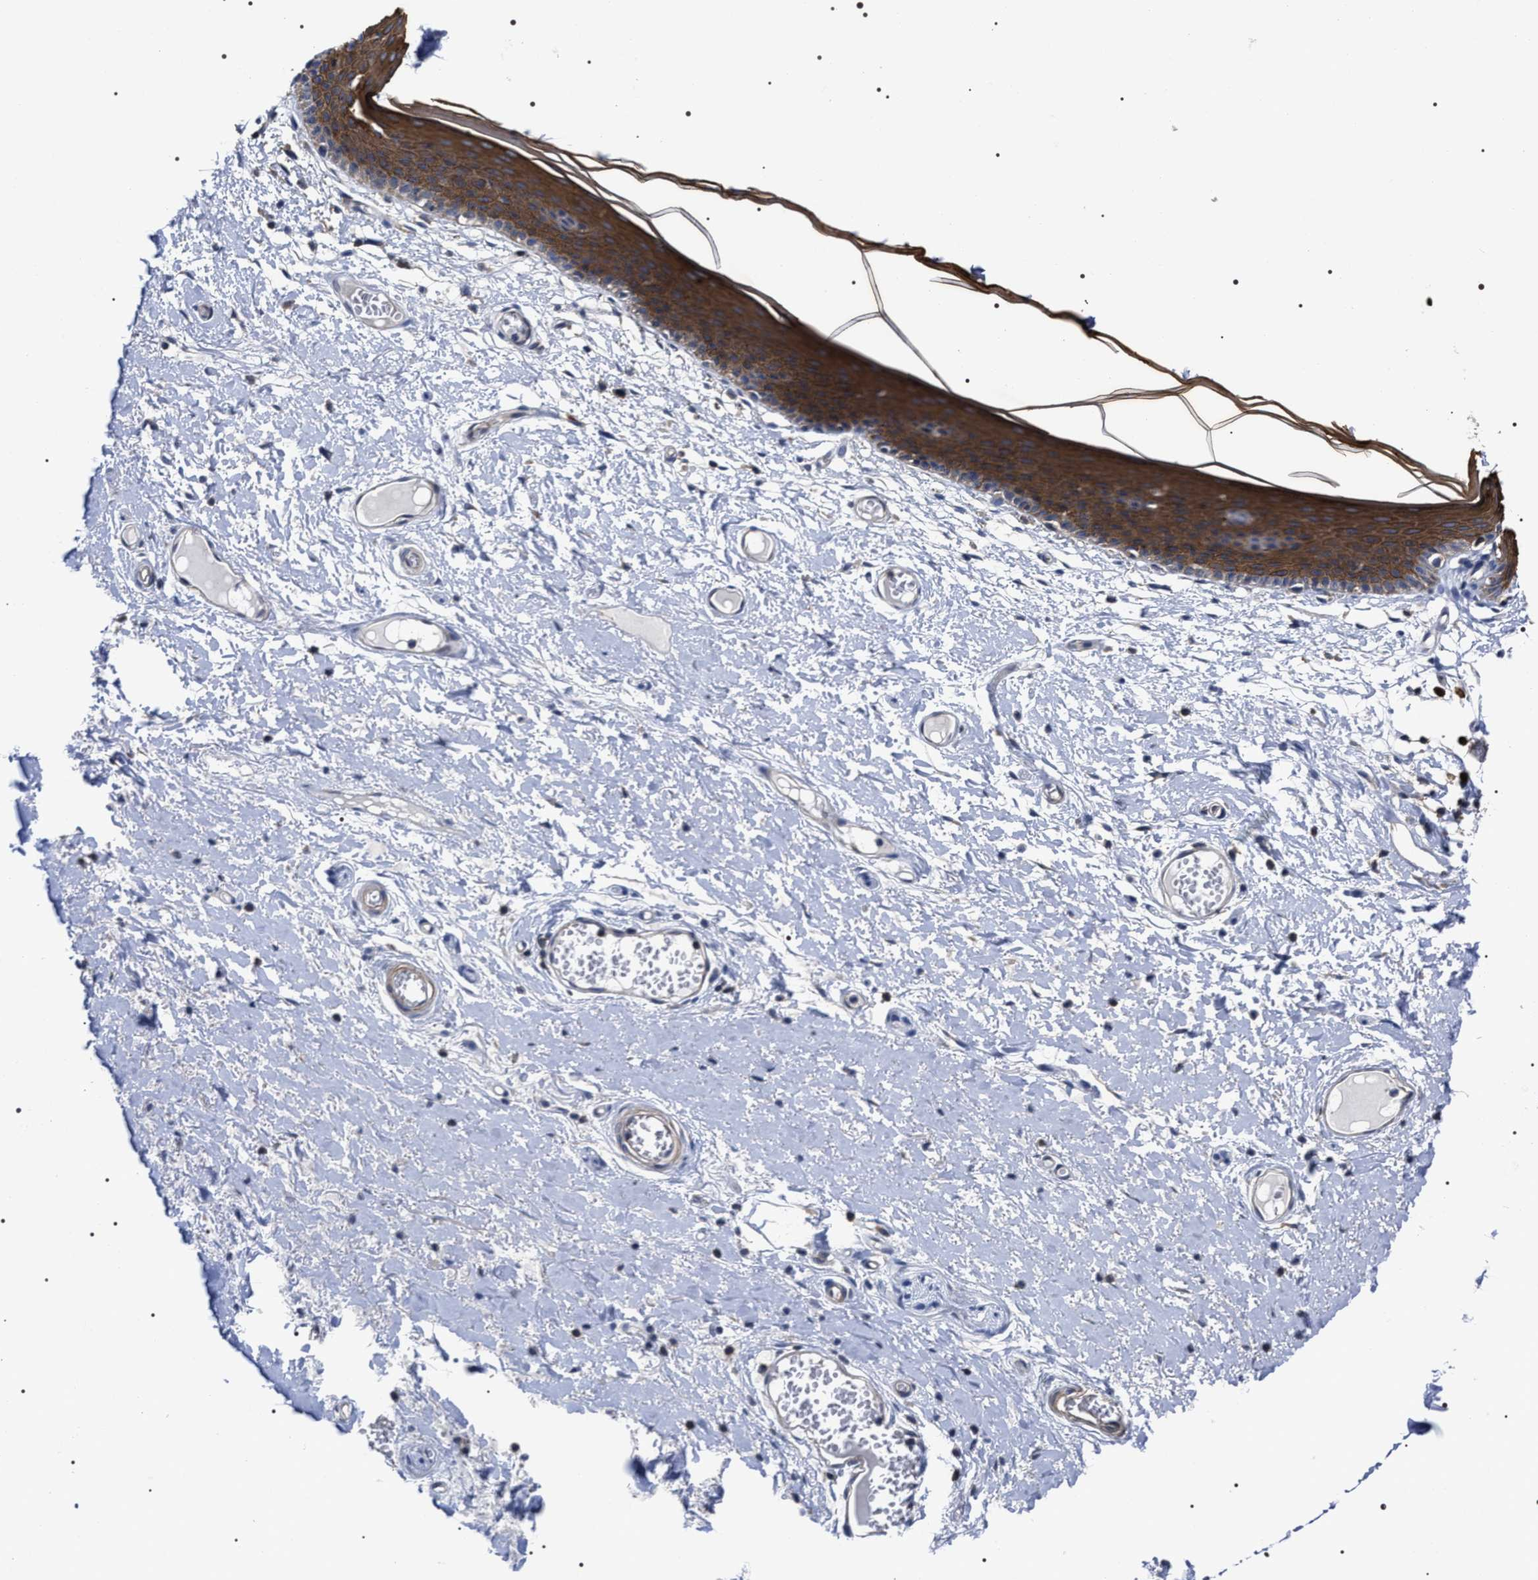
{"staining": {"intensity": "strong", "quantity": ">75%", "location": "cytoplasmic/membranous"}, "tissue": "skin", "cell_type": "Epidermal cells", "image_type": "normal", "snomed": [{"axis": "morphology", "description": "Normal tissue, NOS"}, {"axis": "topography", "description": "Vulva"}], "caption": "Epidermal cells demonstrate high levels of strong cytoplasmic/membranous expression in approximately >75% of cells in unremarkable skin.", "gene": "MIS18A", "patient": {"sex": "female", "age": 54}}